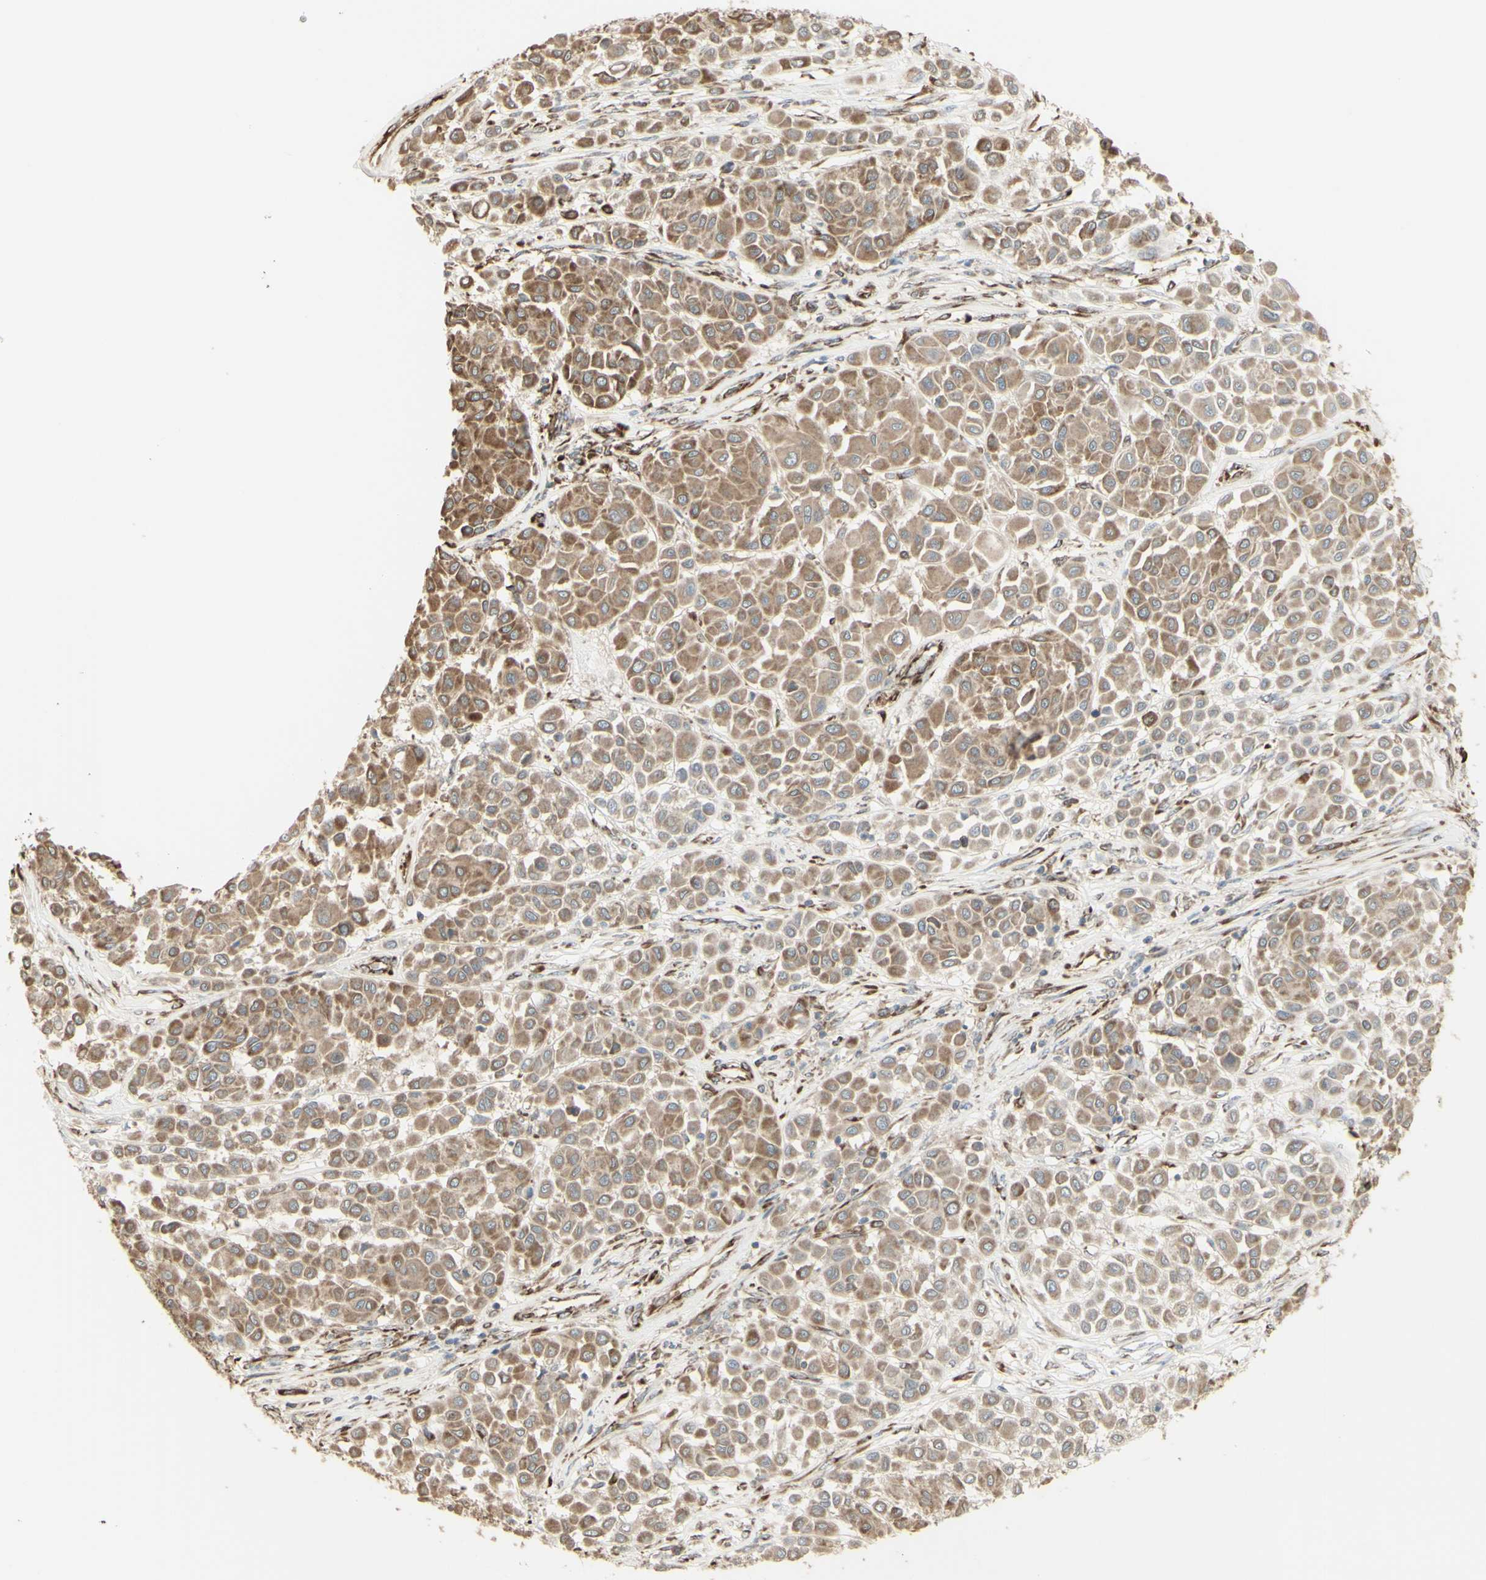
{"staining": {"intensity": "moderate", "quantity": ">75%", "location": "cytoplasmic/membranous"}, "tissue": "melanoma", "cell_type": "Tumor cells", "image_type": "cancer", "snomed": [{"axis": "morphology", "description": "Malignant melanoma, Metastatic site"}, {"axis": "topography", "description": "Soft tissue"}], "caption": "Human malignant melanoma (metastatic site) stained for a protein (brown) displays moderate cytoplasmic/membranous positive expression in about >75% of tumor cells.", "gene": "EEF1B2", "patient": {"sex": "male", "age": 41}}